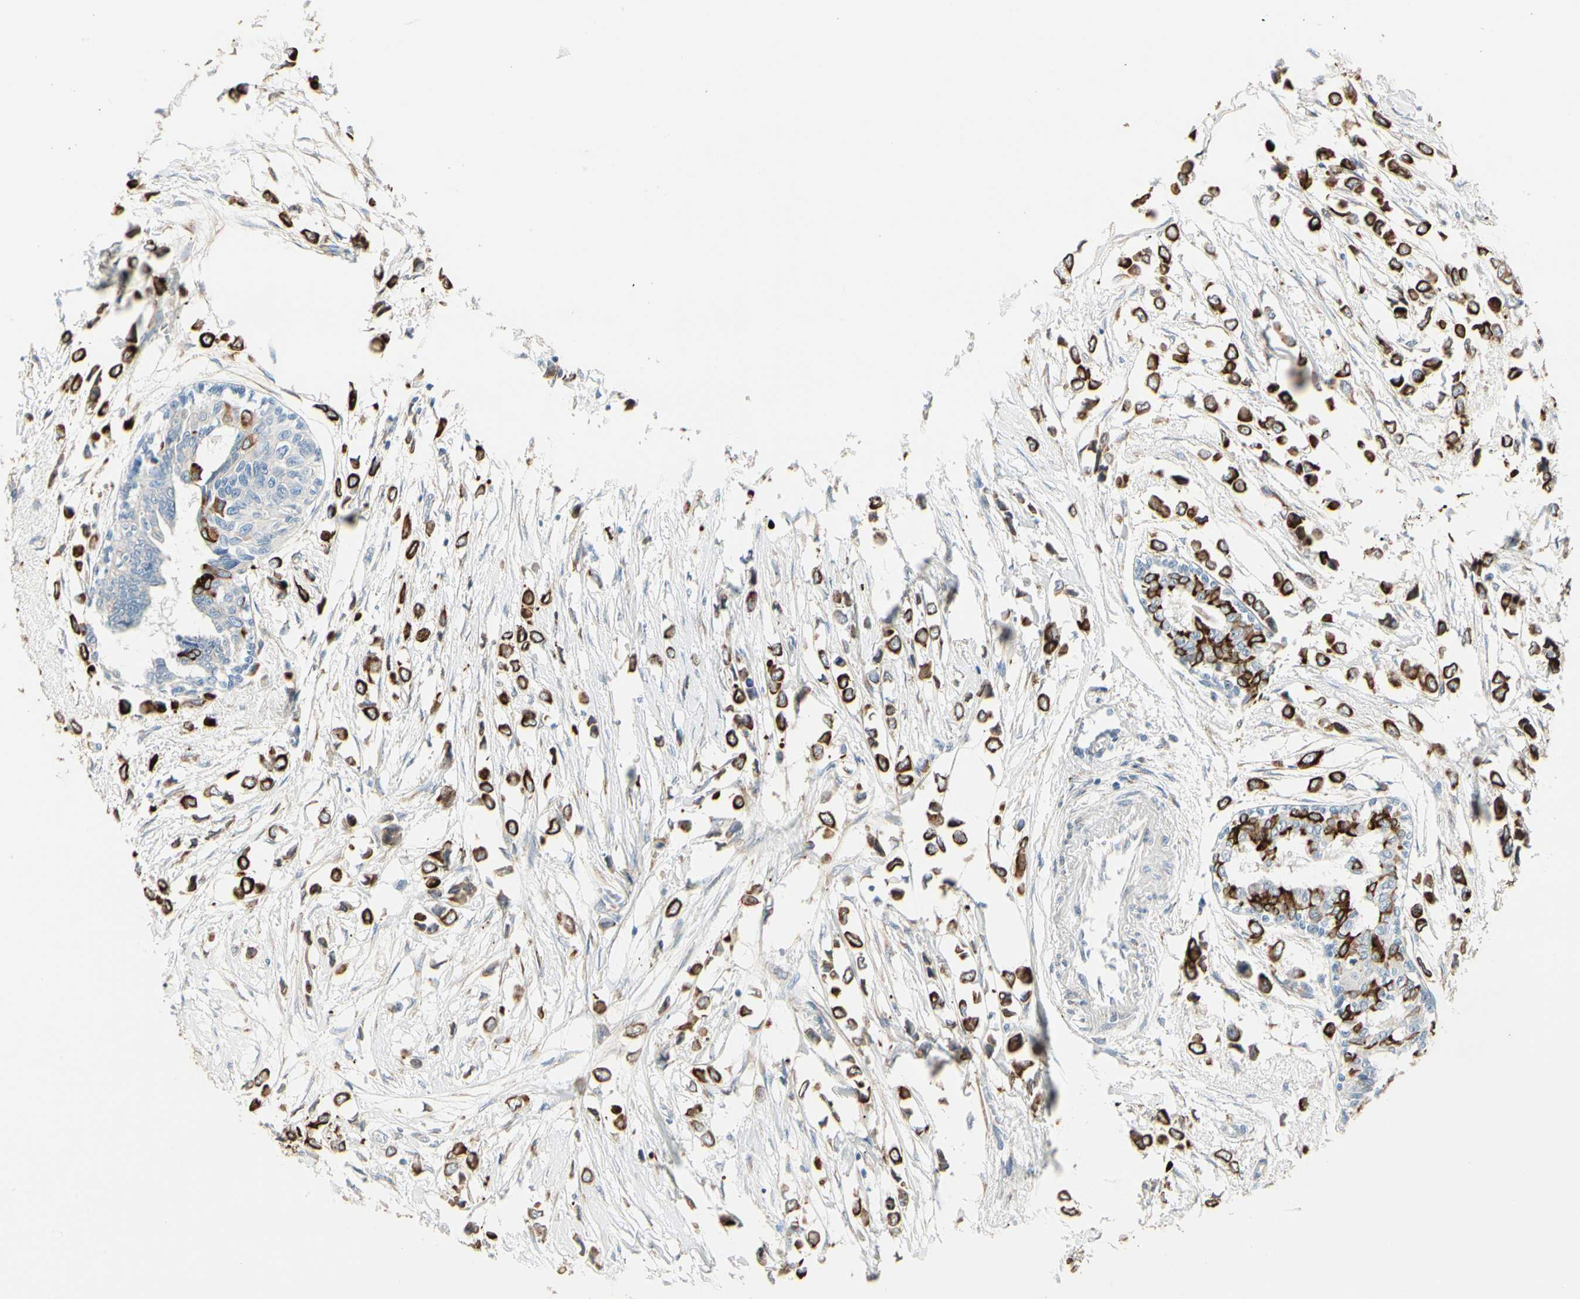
{"staining": {"intensity": "strong", "quantity": ">75%", "location": "cytoplasmic/membranous"}, "tissue": "breast cancer", "cell_type": "Tumor cells", "image_type": "cancer", "snomed": [{"axis": "morphology", "description": "Lobular carcinoma"}, {"axis": "topography", "description": "Breast"}], "caption": "Human lobular carcinoma (breast) stained with a protein marker demonstrates strong staining in tumor cells.", "gene": "DUSP12", "patient": {"sex": "female", "age": 51}}